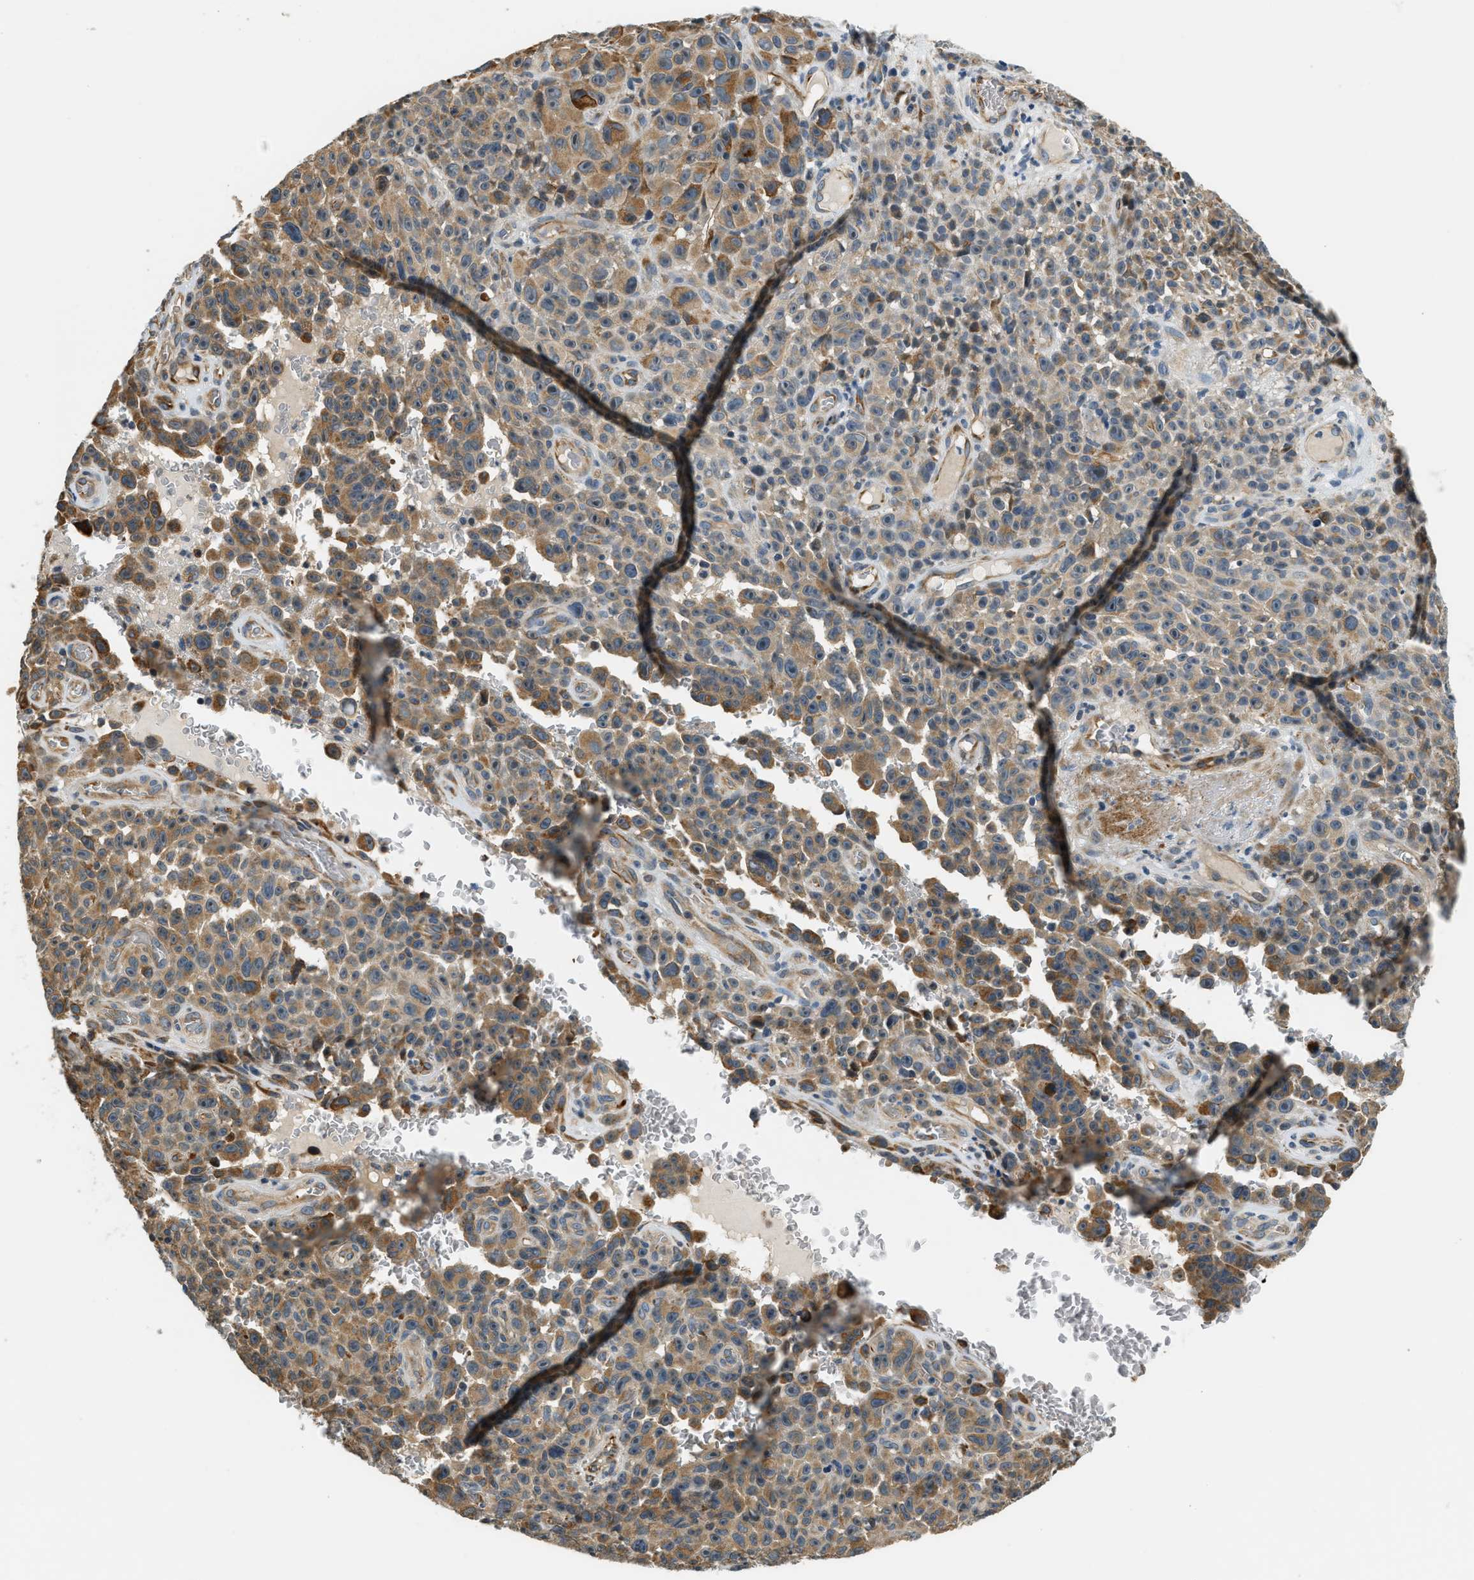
{"staining": {"intensity": "moderate", "quantity": ">75%", "location": "cytoplasmic/membranous"}, "tissue": "melanoma", "cell_type": "Tumor cells", "image_type": "cancer", "snomed": [{"axis": "morphology", "description": "Malignant melanoma, NOS"}, {"axis": "topography", "description": "Skin"}], "caption": "Moderate cytoplasmic/membranous positivity is seen in approximately >75% of tumor cells in malignant melanoma.", "gene": "ALOX12", "patient": {"sex": "female", "age": 82}}